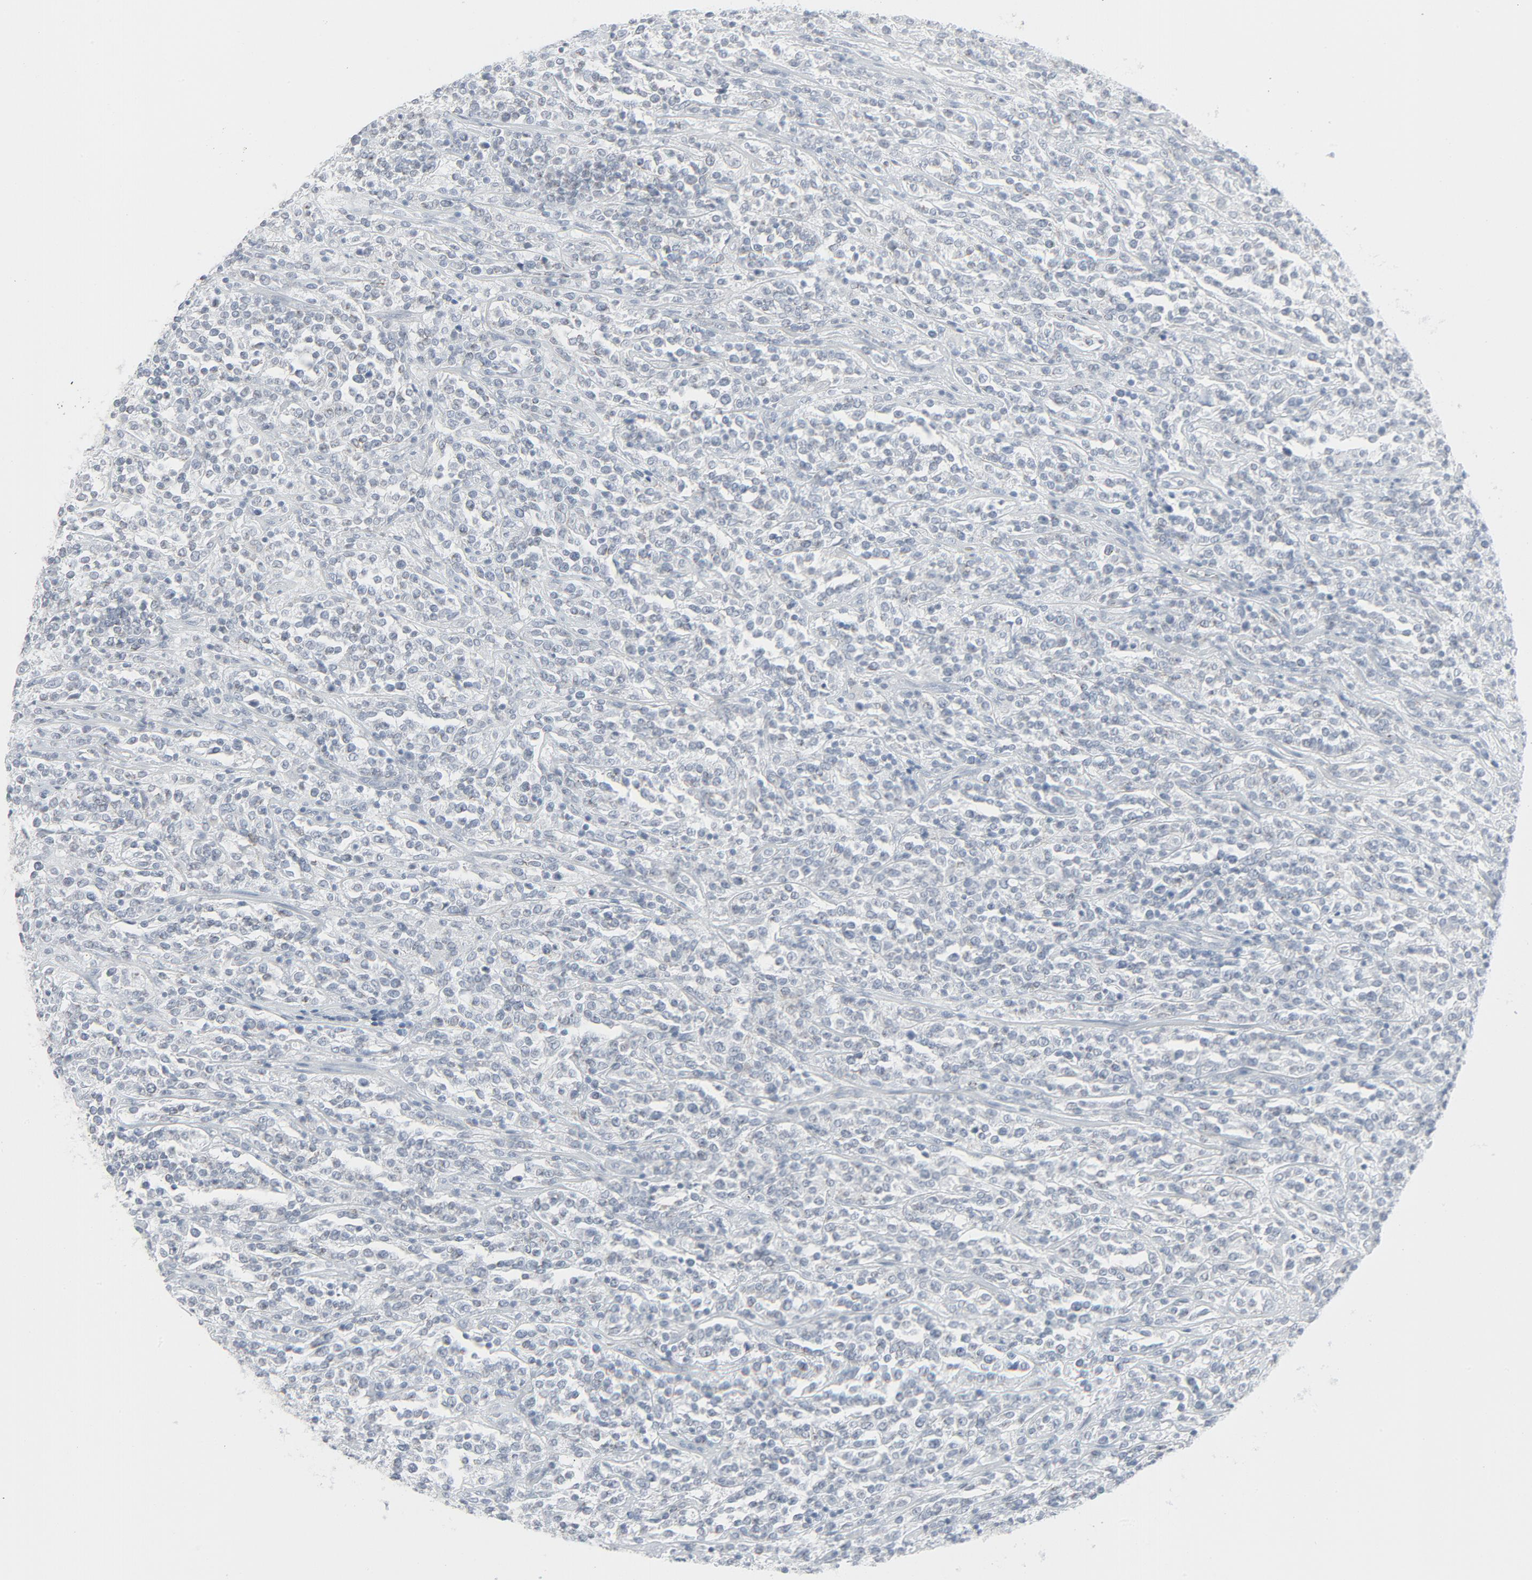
{"staining": {"intensity": "negative", "quantity": "none", "location": "none"}, "tissue": "lymphoma", "cell_type": "Tumor cells", "image_type": "cancer", "snomed": [{"axis": "morphology", "description": "Malignant lymphoma, non-Hodgkin's type, High grade"}, {"axis": "topography", "description": "Soft tissue"}], "caption": "A micrograph of lymphoma stained for a protein exhibits no brown staining in tumor cells.", "gene": "FGFR3", "patient": {"sex": "male", "age": 18}}